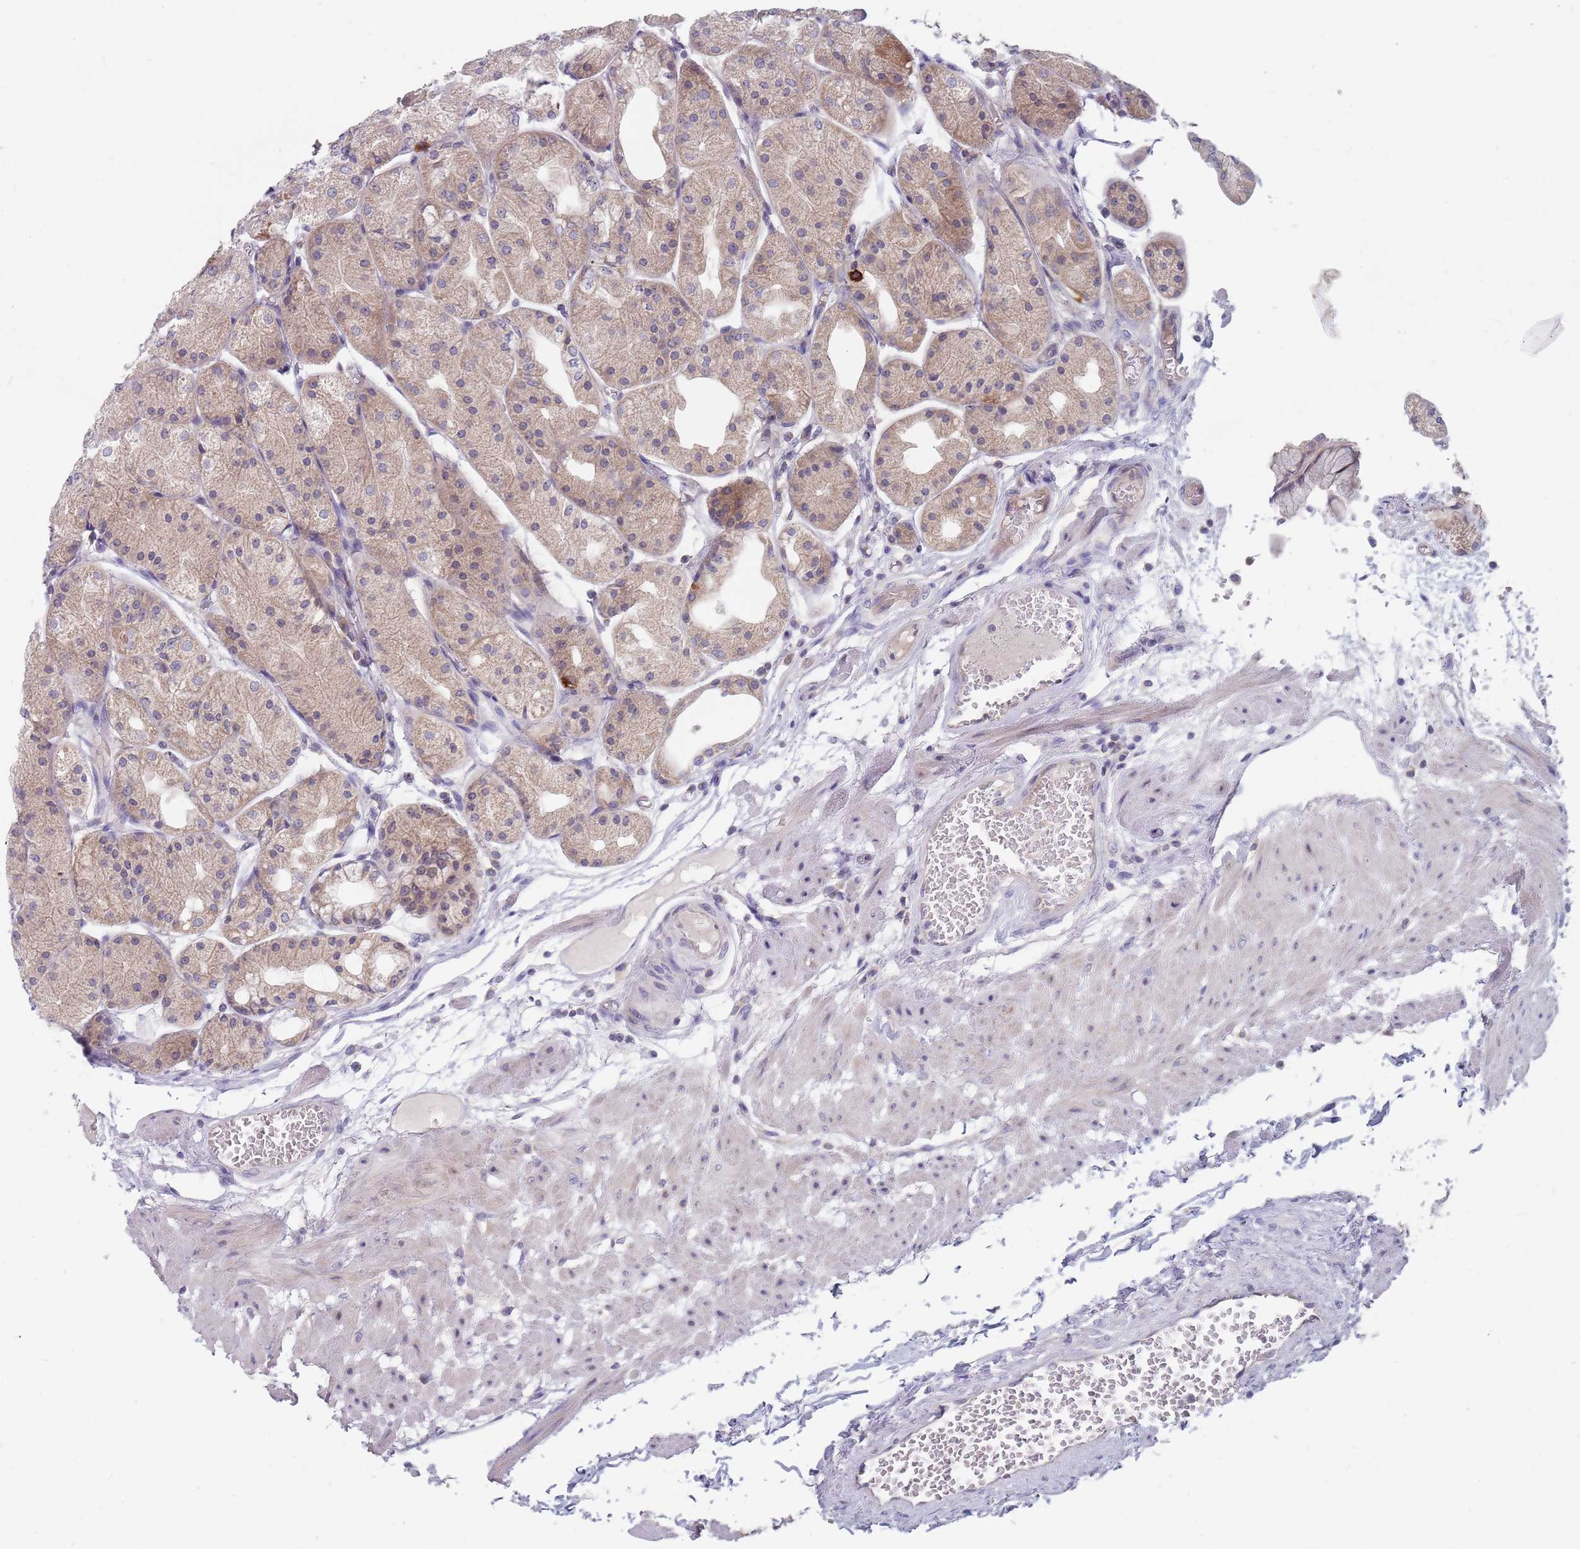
{"staining": {"intensity": "moderate", "quantity": ">75%", "location": "cytoplasmic/membranous"}, "tissue": "stomach", "cell_type": "Glandular cells", "image_type": "normal", "snomed": [{"axis": "morphology", "description": "Normal tissue, NOS"}, {"axis": "topography", "description": "Stomach, upper"}], "caption": "High-power microscopy captured an immunohistochemistry image of normal stomach, revealing moderate cytoplasmic/membranous staining in about >75% of glandular cells.", "gene": "CMTR2", "patient": {"sex": "male", "age": 72}}